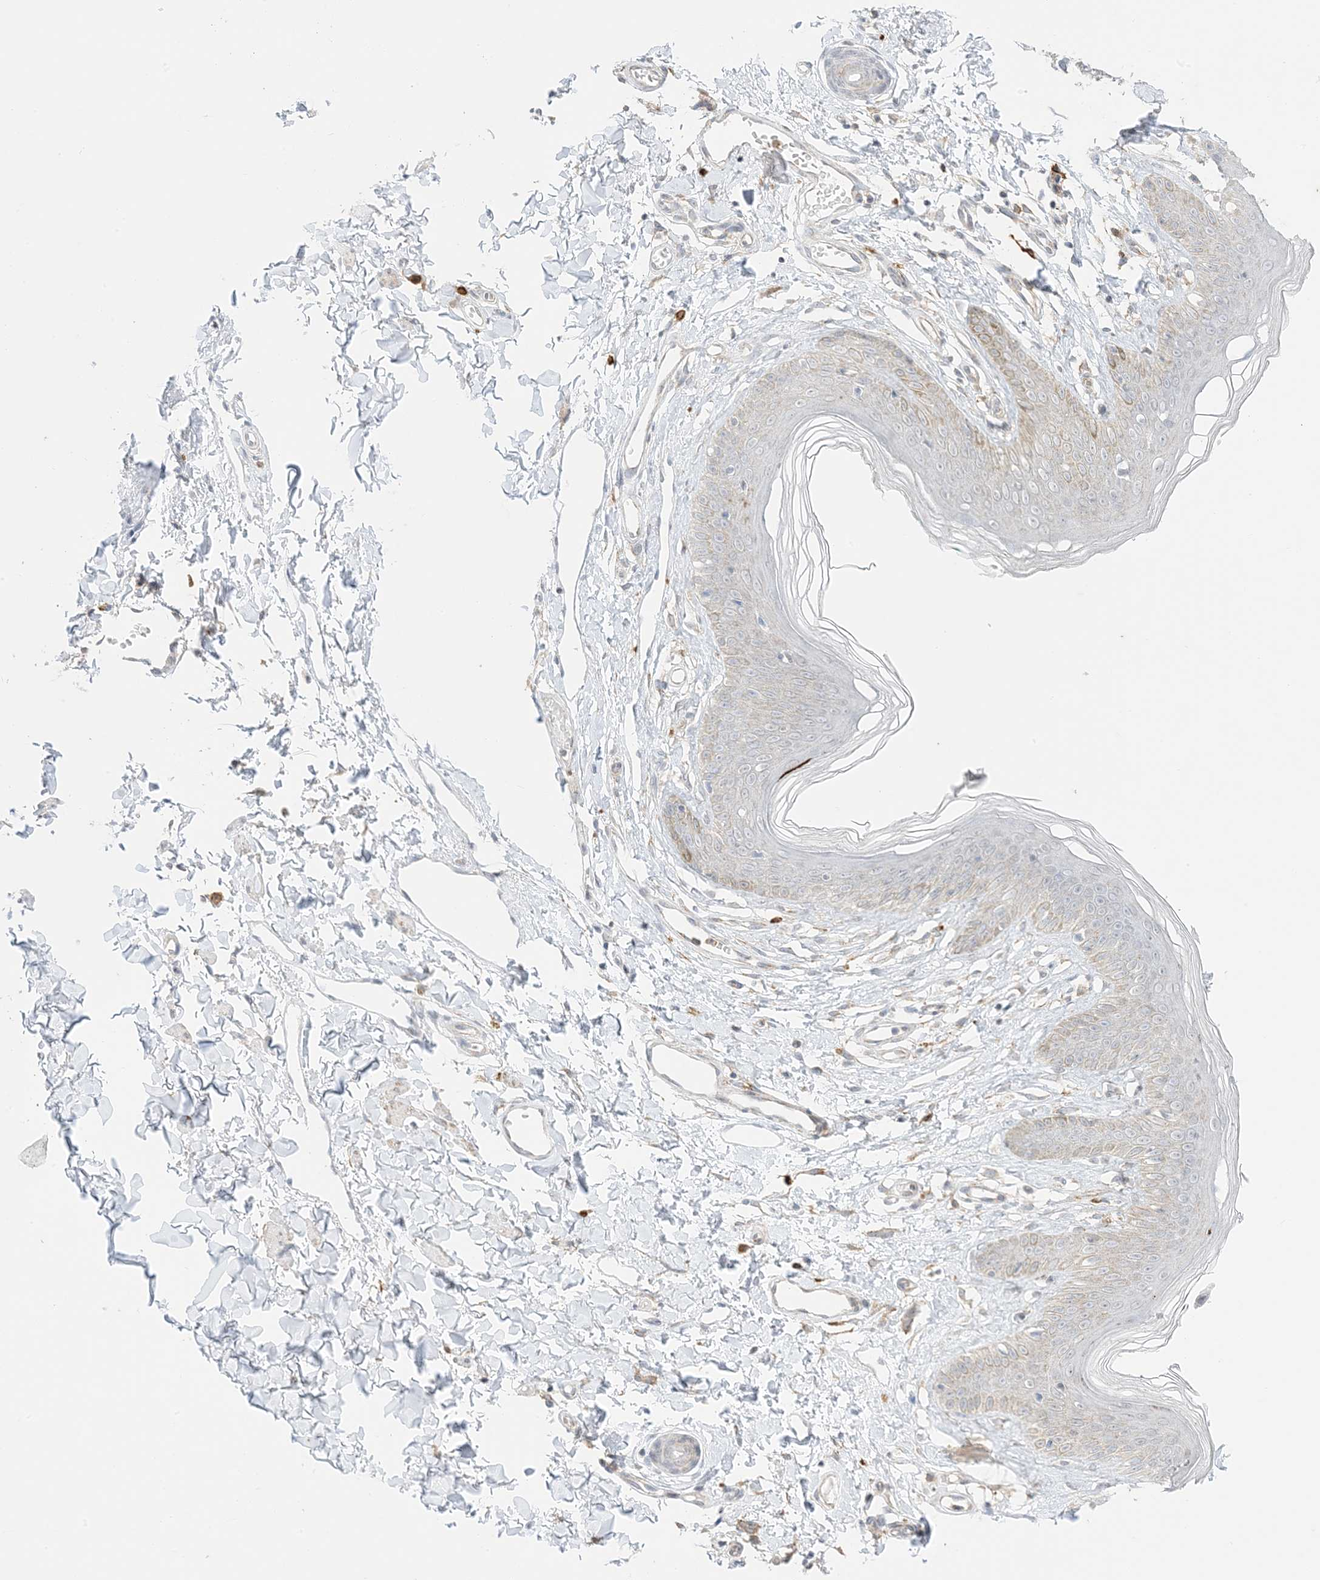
{"staining": {"intensity": "weak", "quantity": "<25%", "location": "cytoplasmic/membranous"}, "tissue": "skin", "cell_type": "Epidermal cells", "image_type": "normal", "snomed": [{"axis": "morphology", "description": "Normal tissue, NOS"}, {"axis": "morphology", "description": "Squamous cell carcinoma, NOS"}, {"axis": "topography", "description": "Vulva"}], "caption": "Benign skin was stained to show a protein in brown. There is no significant expression in epidermal cells. (DAB immunohistochemistry (IHC) with hematoxylin counter stain).", "gene": "RAC1", "patient": {"sex": "female", "age": 85}}